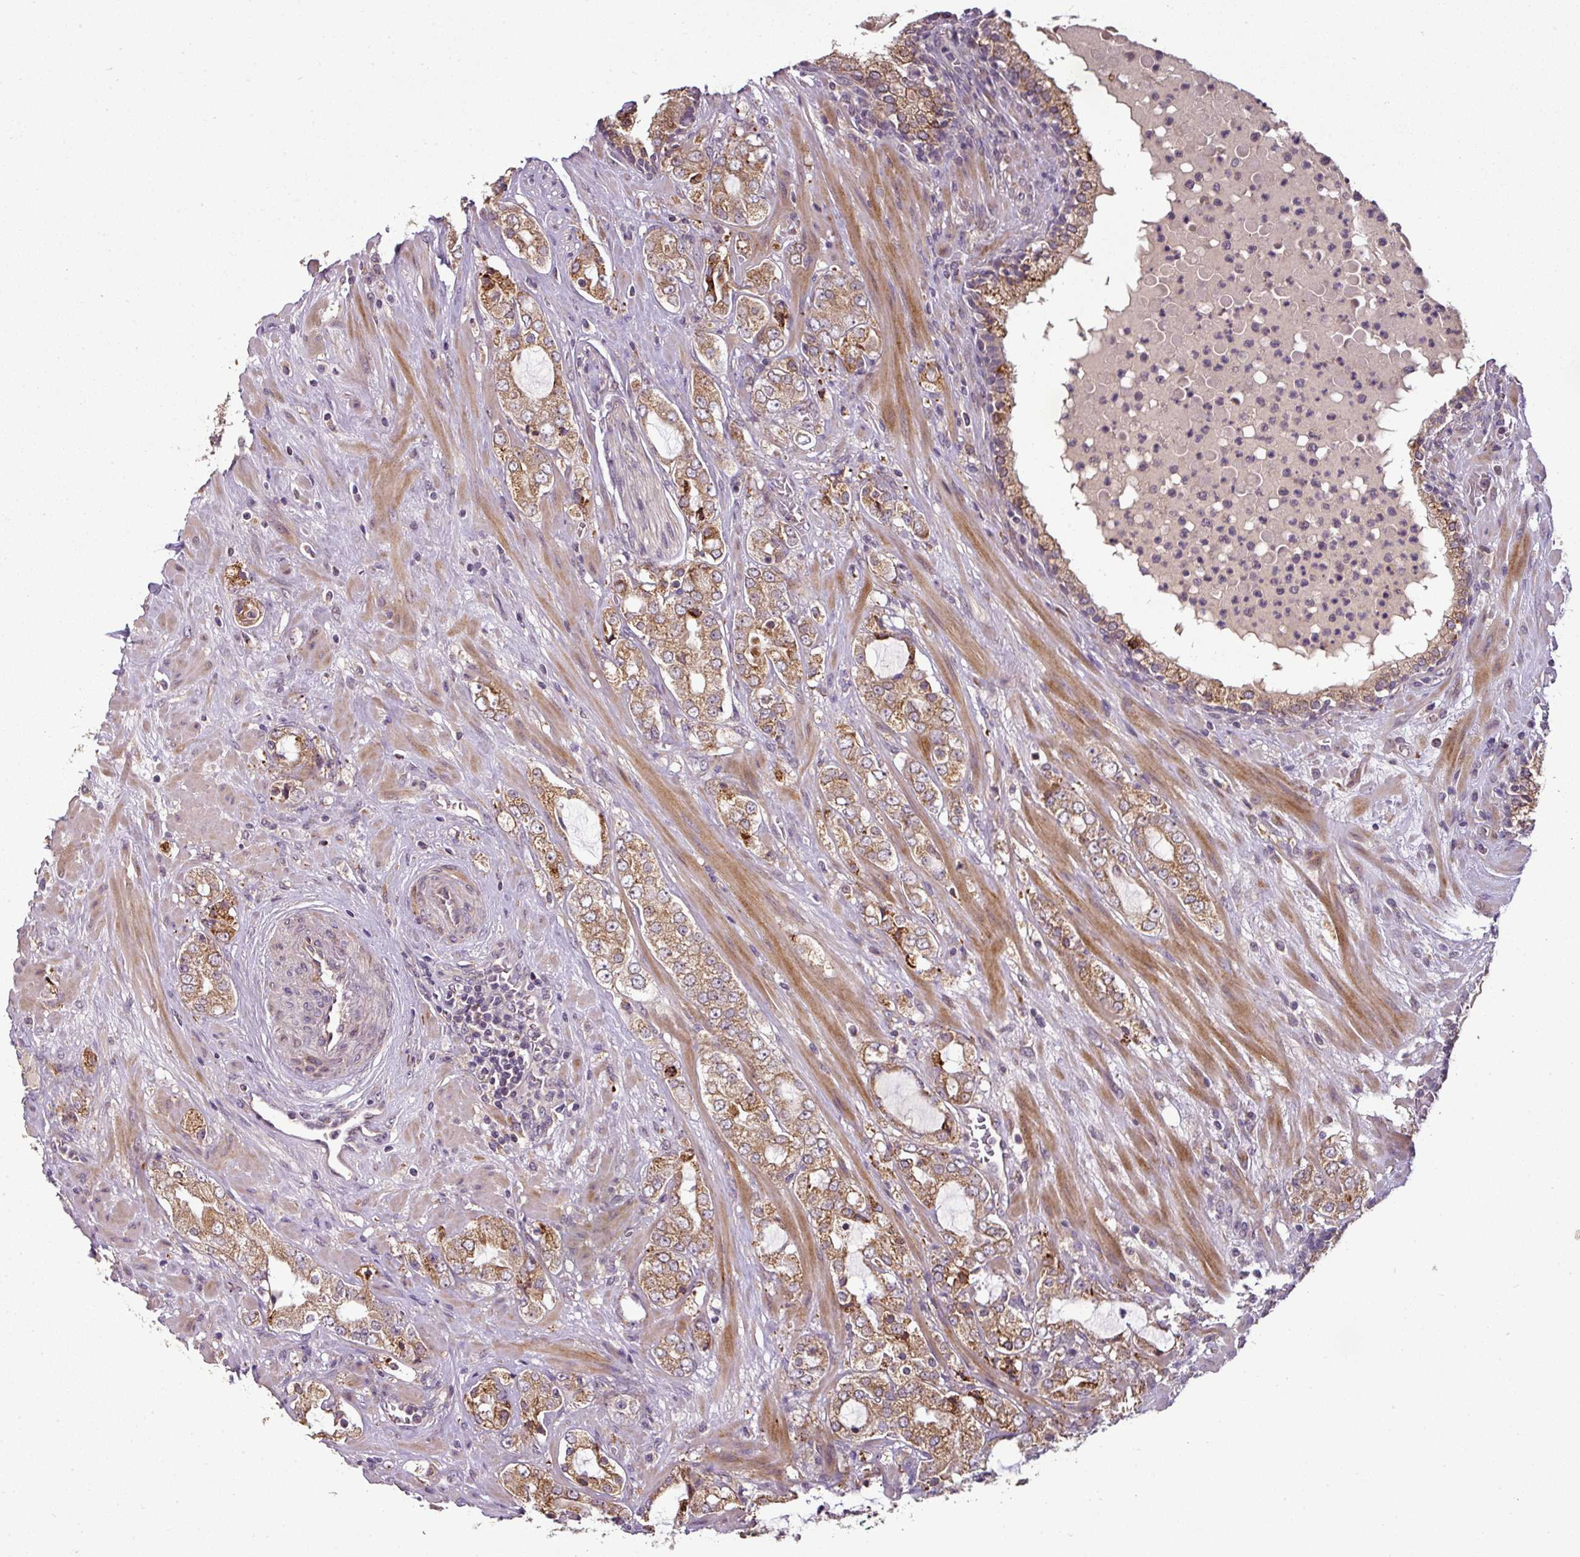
{"staining": {"intensity": "moderate", "quantity": ">75%", "location": "cytoplasmic/membranous"}, "tissue": "prostate cancer", "cell_type": "Tumor cells", "image_type": "cancer", "snomed": [{"axis": "morphology", "description": "Adenocarcinoma, High grade"}, {"axis": "topography", "description": "Prostate"}], "caption": "Brown immunohistochemical staining in prostate cancer (adenocarcinoma (high-grade)) displays moderate cytoplasmic/membranous expression in about >75% of tumor cells. Using DAB (brown) and hematoxylin (blue) stains, captured at high magnification using brightfield microscopy.", "gene": "SPCS3", "patient": {"sex": "male", "age": 64}}